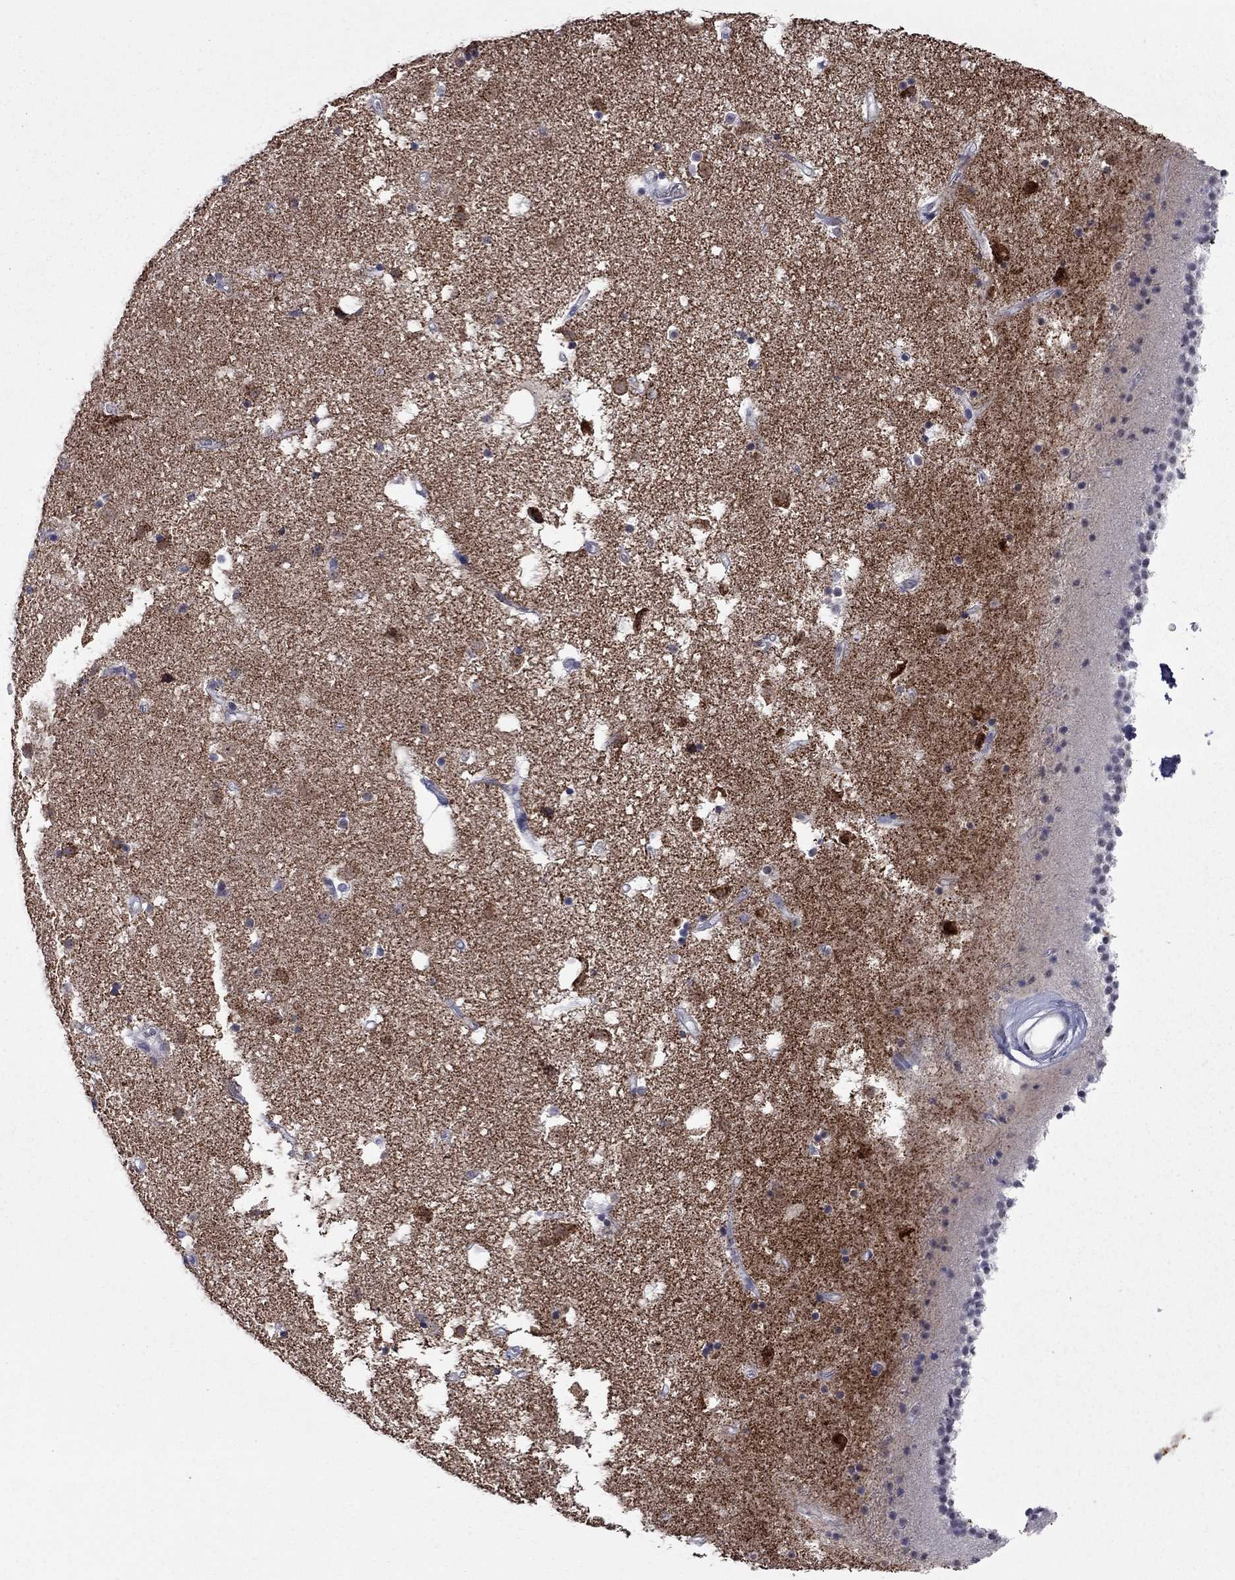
{"staining": {"intensity": "negative", "quantity": "none", "location": "none"}, "tissue": "caudate", "cell_type": "Glial cells", "image_type": "normal", "snomed": [{"axis": "morphology", "description": "Normal tissue, NOS"}, {"axis": "topography", "description": "Lateral ventricle wall"}], "caption": "Immunohistochemistry micrograph of normal caudate: caudate stained with DAB displays no significant protein positivity in glial cells. (DAB IHC visualized using brightfield microscopy, high magnification).", "gene": "SHOC2", "patient": {"sex": "female", "age": 71}}